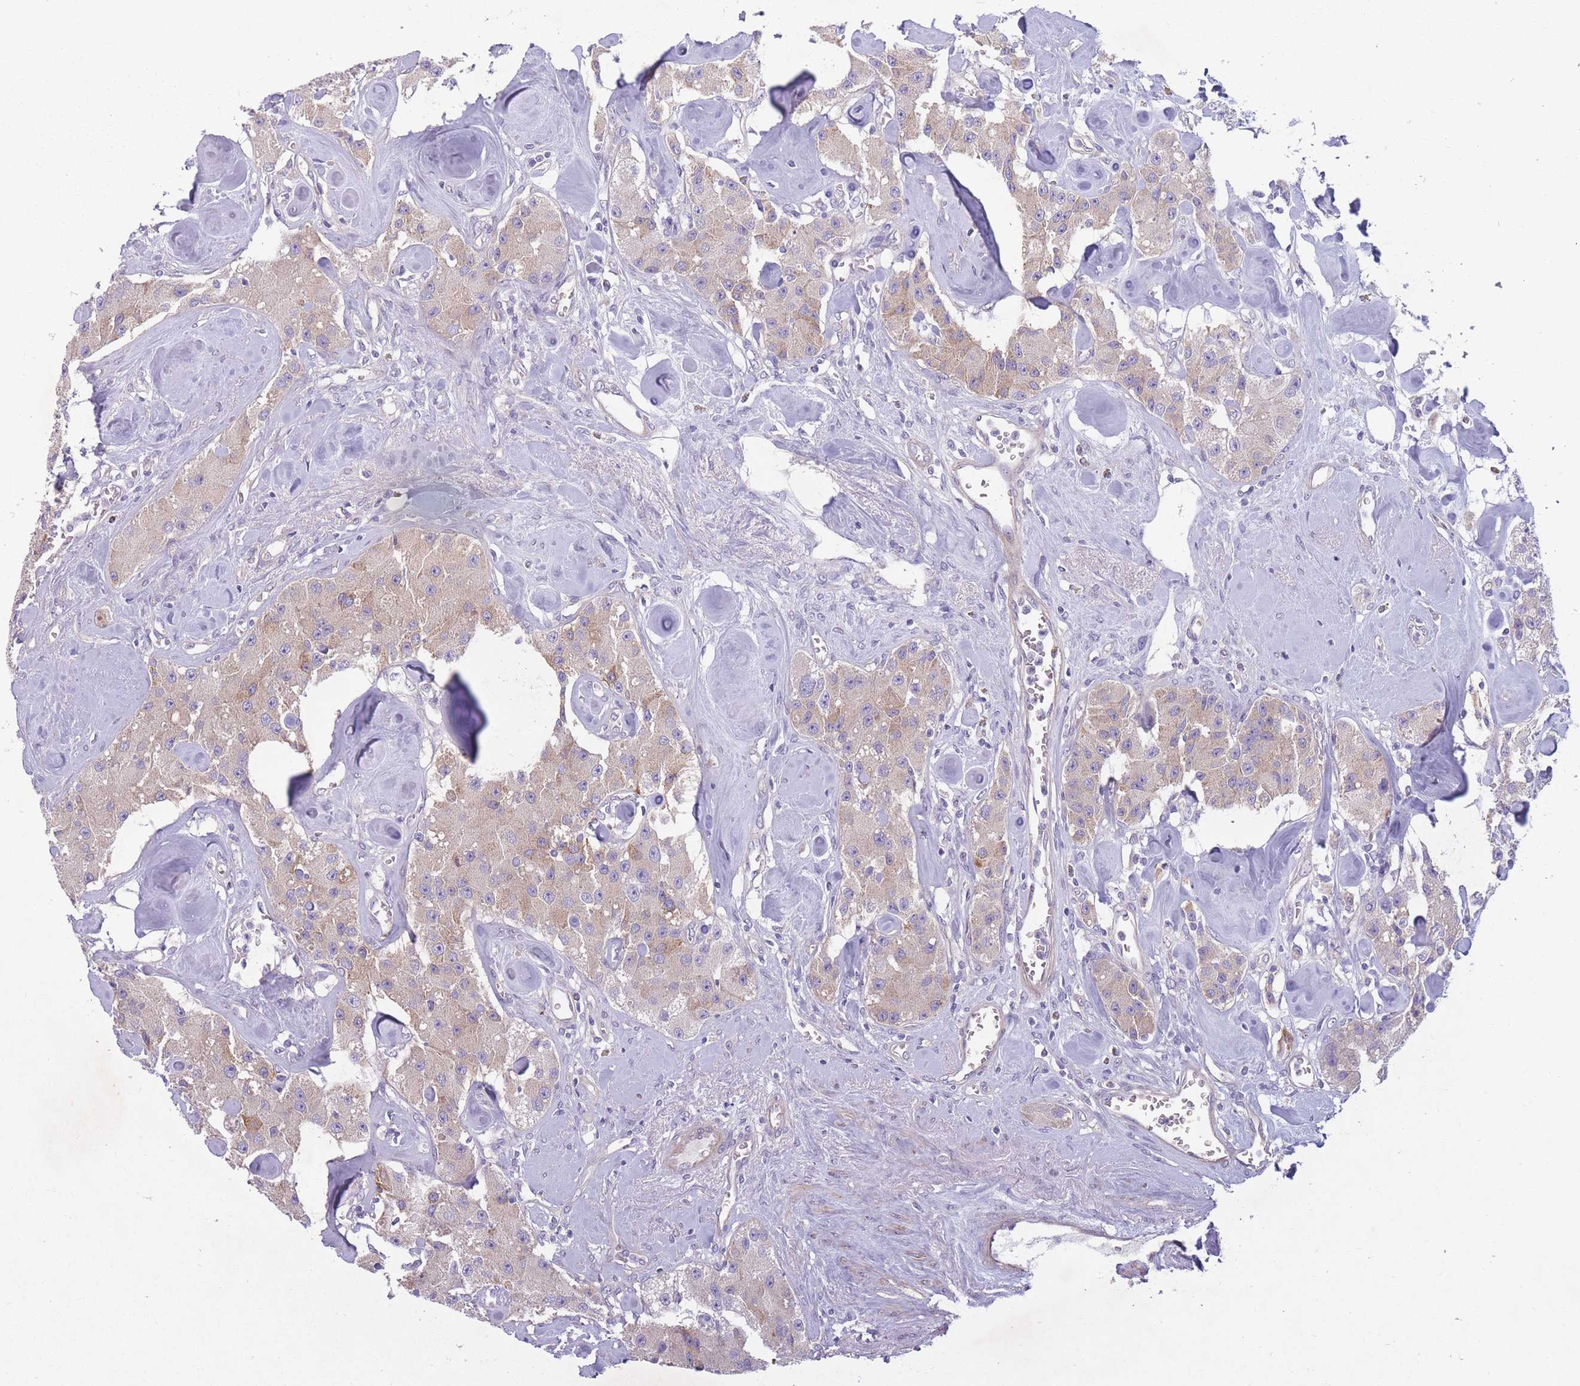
{"staining": {"intensity": "weak", "quantity": "25%-75%", "location": "cytoplasmic/membranous"}, "tissue": "carcinoid", "cell_type": "Tumor cells", "image_type": "cancer", "snomed": [{"axis": "morphology", "description": "Carcinoid, malignant, NOS"}, {"axis": "topography", "description": "Pancreas"}], "caption": "A high-resolution image shows IHC staining of carcinoid, which demonstrates weak cytoplasmic/membranous positivity in approximately 25%-75% of tumor cells.", "gene": "PNPLA5", "patient": {"sex": "male", "age": 41}}